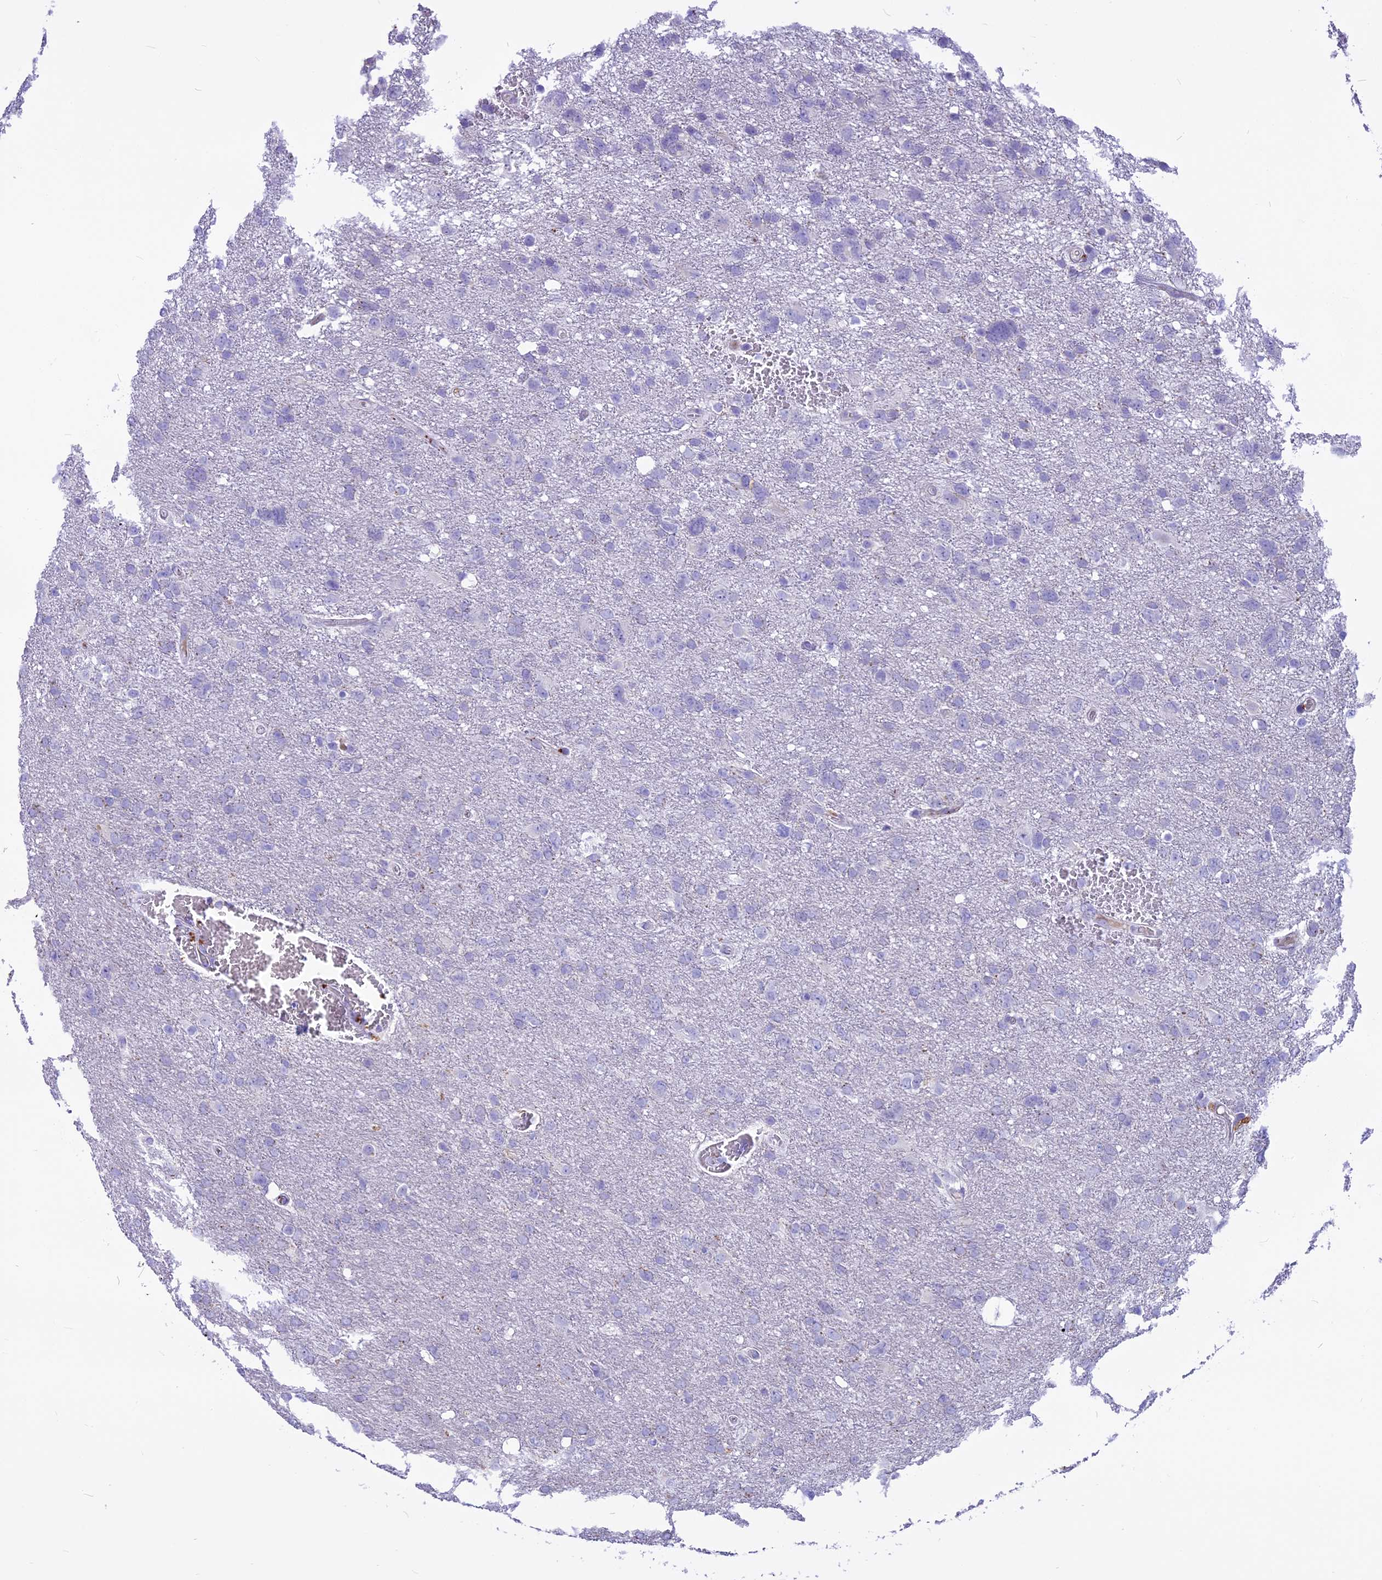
{"staining": {"intensity": "negative", "quantity": "none", "location": "none"}, "tissue": "glioma", "cell_type": "Tumor cells", "image_type": "cancer", "snomed": [{"axis": "morphology", "description": "Glioma, malignant, High grade"}, {"axis": "topography", "description": "Brain"}], "caption": "Immunohistochemical staining of human high-grade glioma (malignant) reveals no significant expression in tumor cells.", "gene": "THRSP", "patient": {"sex": "male", "age": 61}}